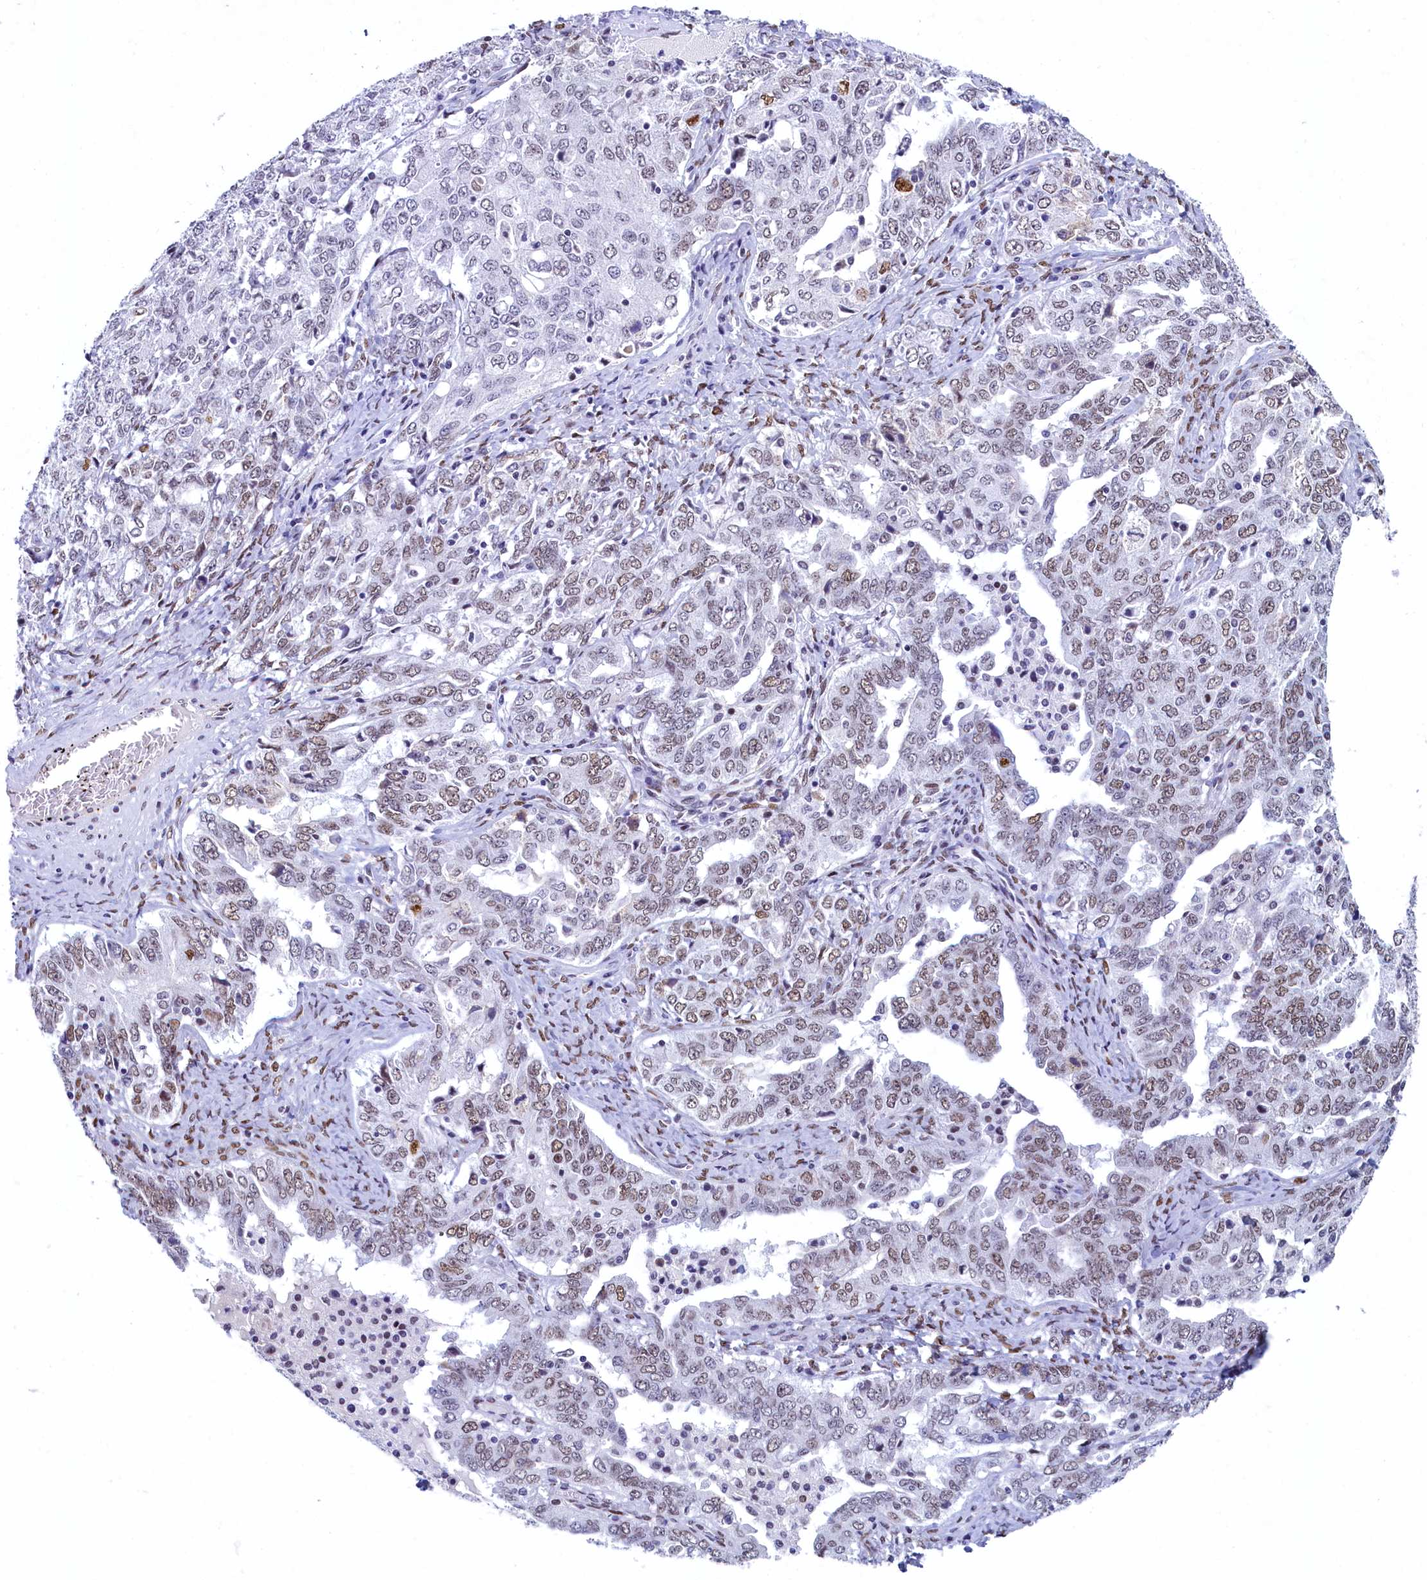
{"staining": {"intensity": "weak", "quantity": ">75%", "location": "nuclear"}, "tissue": "ovarian cancer", "cell_type": "Tumor cells", "image_type": "cancer", "snomed": [{"axis": "morphology", "description": "Carcinoma, endometroid"}, {"axis": "topography", "description": "Ovary"}], "caption": "Human endometroid carcinoma (ovarian) stained for a protein (brown) exhibits weak nuclear positive expression in approximately >75% of tumor cells.", "gene": "SUGP2", "patient": {"sex": "female", "age": 62}}